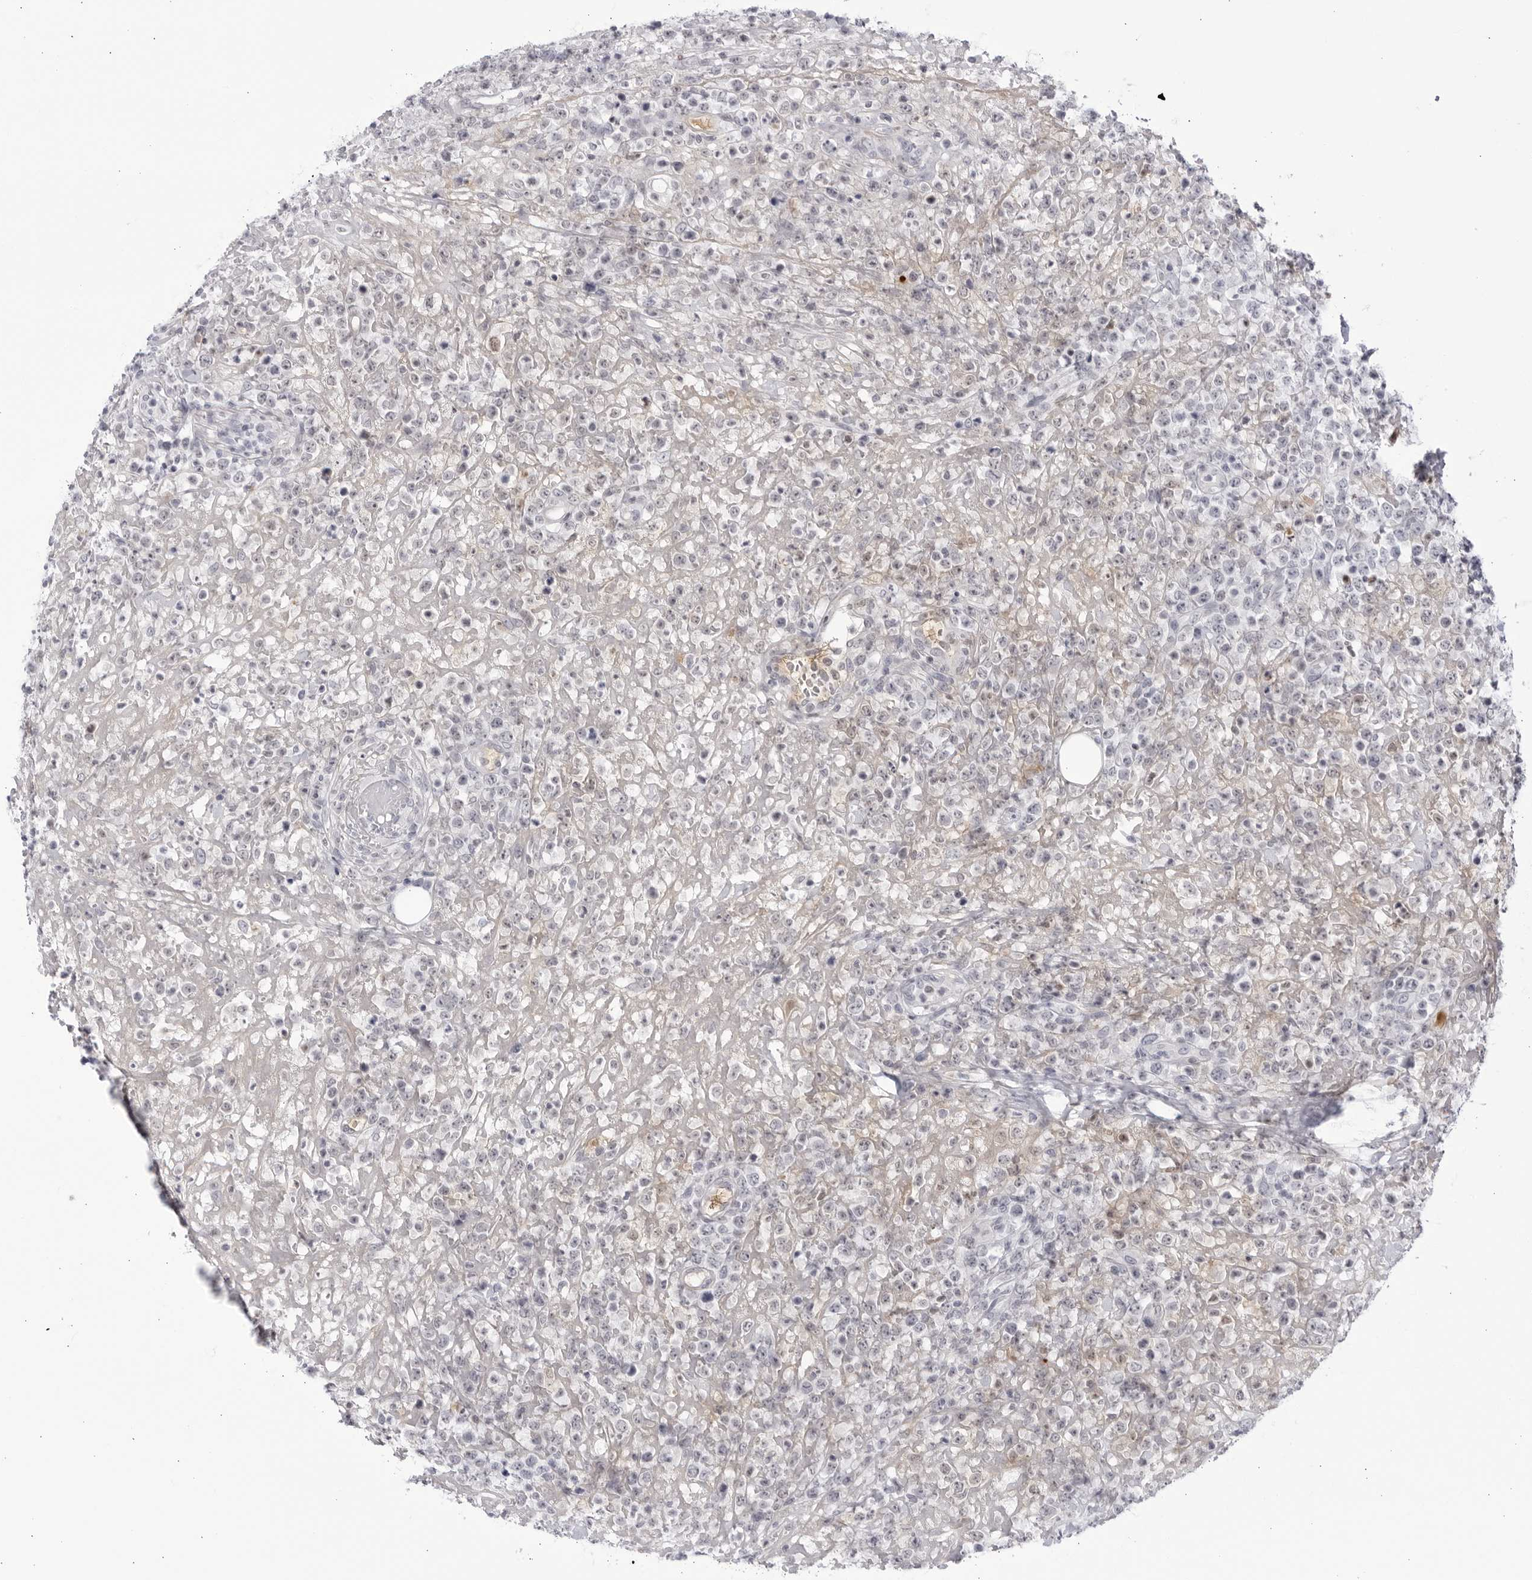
{"staining": {"intensity": "negative", "quantity": "none", "location": "none"}, "tissue": "lymphoma", "cell_type": "Tumor cells", "image_type": "cancer", "snomed": [{"axis": "morphology", "description": "Malignant lymphoma, non-Hodgkin's type, High grade"}, {"axis": "topography", "description": "Colon"}], "caption": "Tumor cells are negative for protein expression in human malignant lymphoma, non-Hodgkin's type (high-grade).", "gene": "CNBD1", "patient": {"sex": "female", "age": 53}}